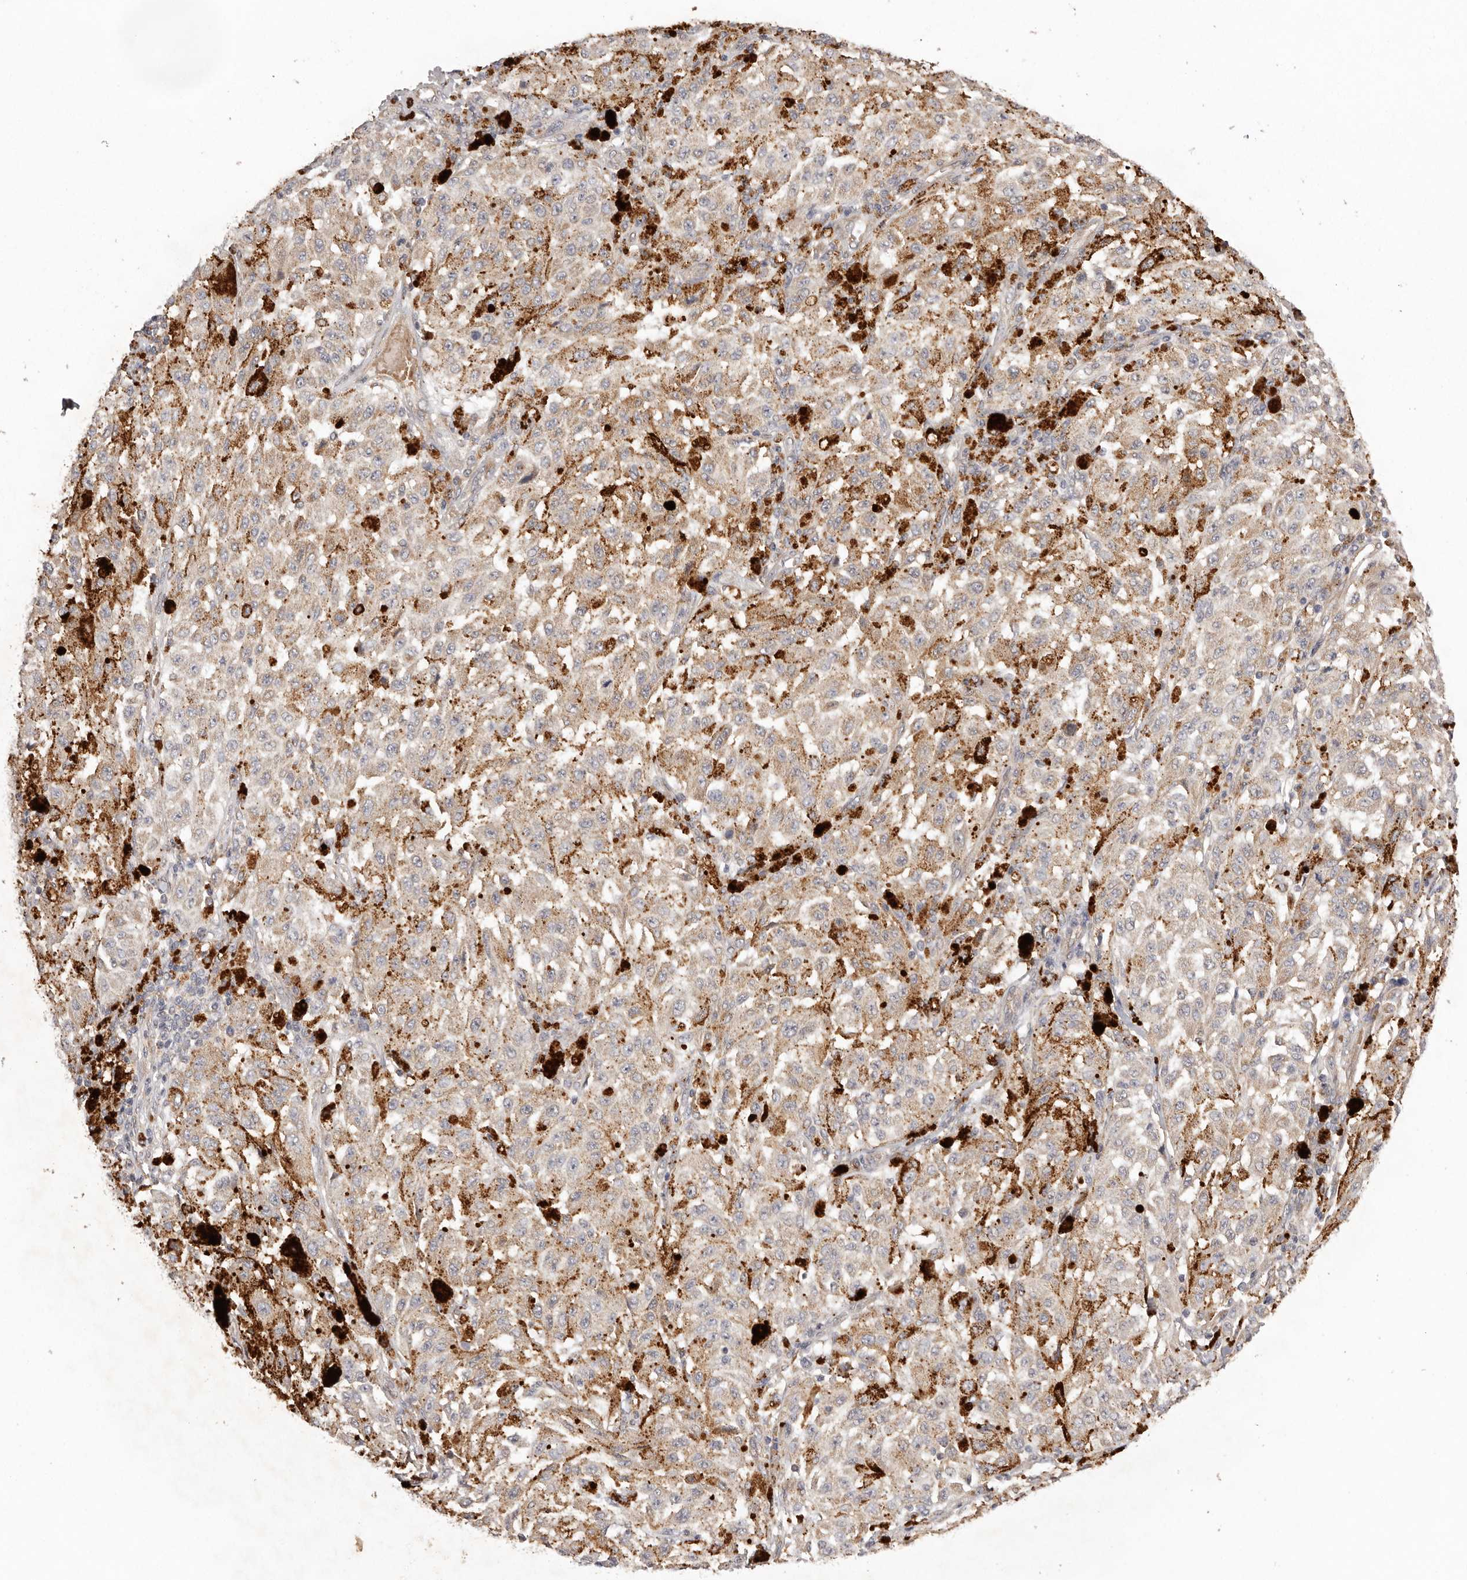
{"staining": {"intensity": "weak", "quantity": "<25%", "location": "cytoplasmic/membranous"}, "tissue": "melanoma", "cell_type": "Tumor cells", "image_type": "cancer", "snomed": [{"axis": "morphology", "description": "Malignant melanoma, NOS"}, {"axis": "topography", "description": "Skin"}], "caption": "The photomicrograph demonstrates no staining of tumor cells in melanoma.", "gene": "UBR2", "patient": {"sex": "female", "age": 64}}